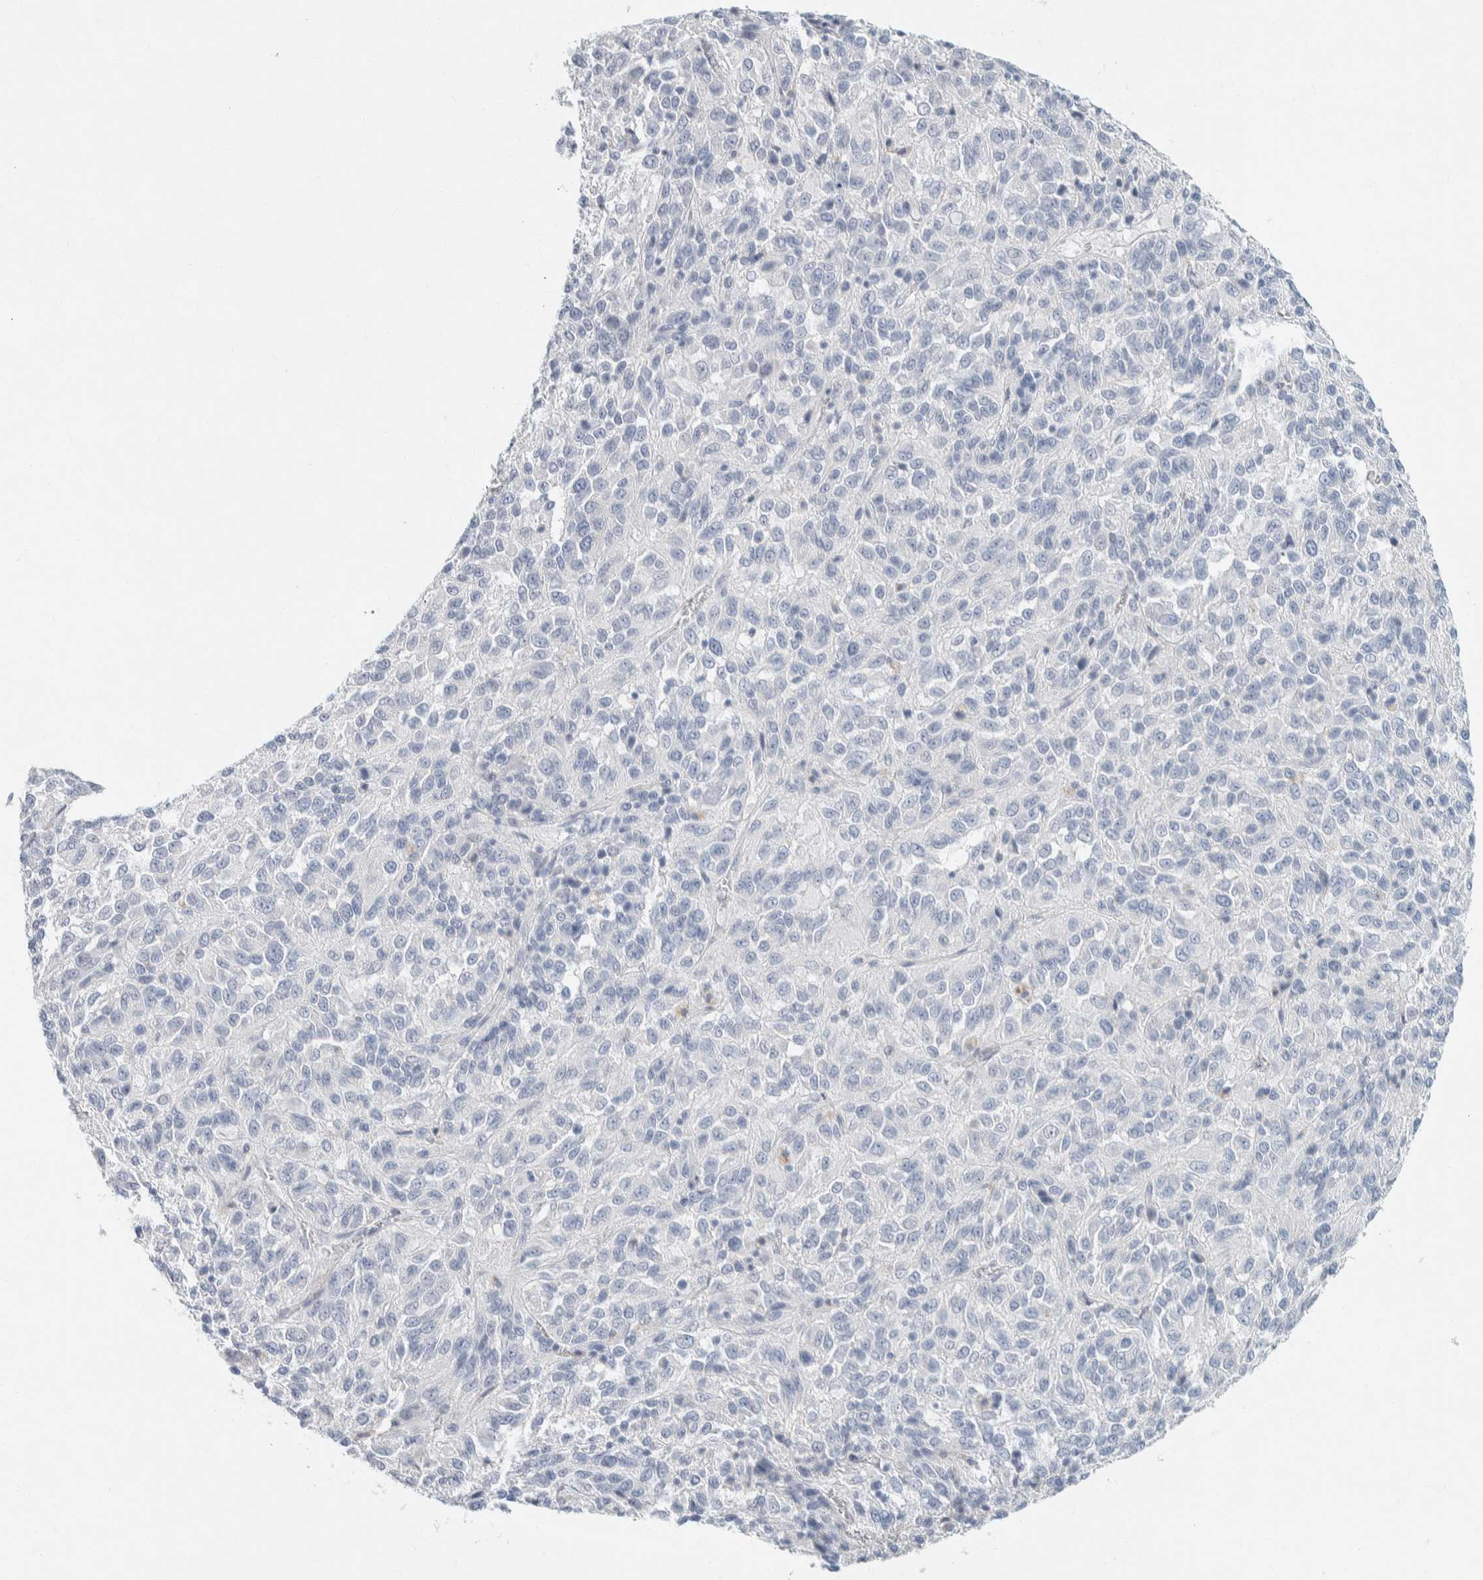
{"staining": {"intensity": "negative", "quantity": "none", "location": "none"}, "tissue": "melanoma", "cell_type": "Tumor cells", "image_type": "cancer", "snomed": [{"axis": "morphology", "description": "Malignant melanoma, Metastatic site"}, {"axis": "topography", "description": "Lung"}], "caption": "DAB (3,3'-diaminobenzidine) immunohistochemical staining of human melanoma shows no significant expression in tumor cells.", "gene": "ALOX12B", "patient": {"sex": "male", "age": 64}}